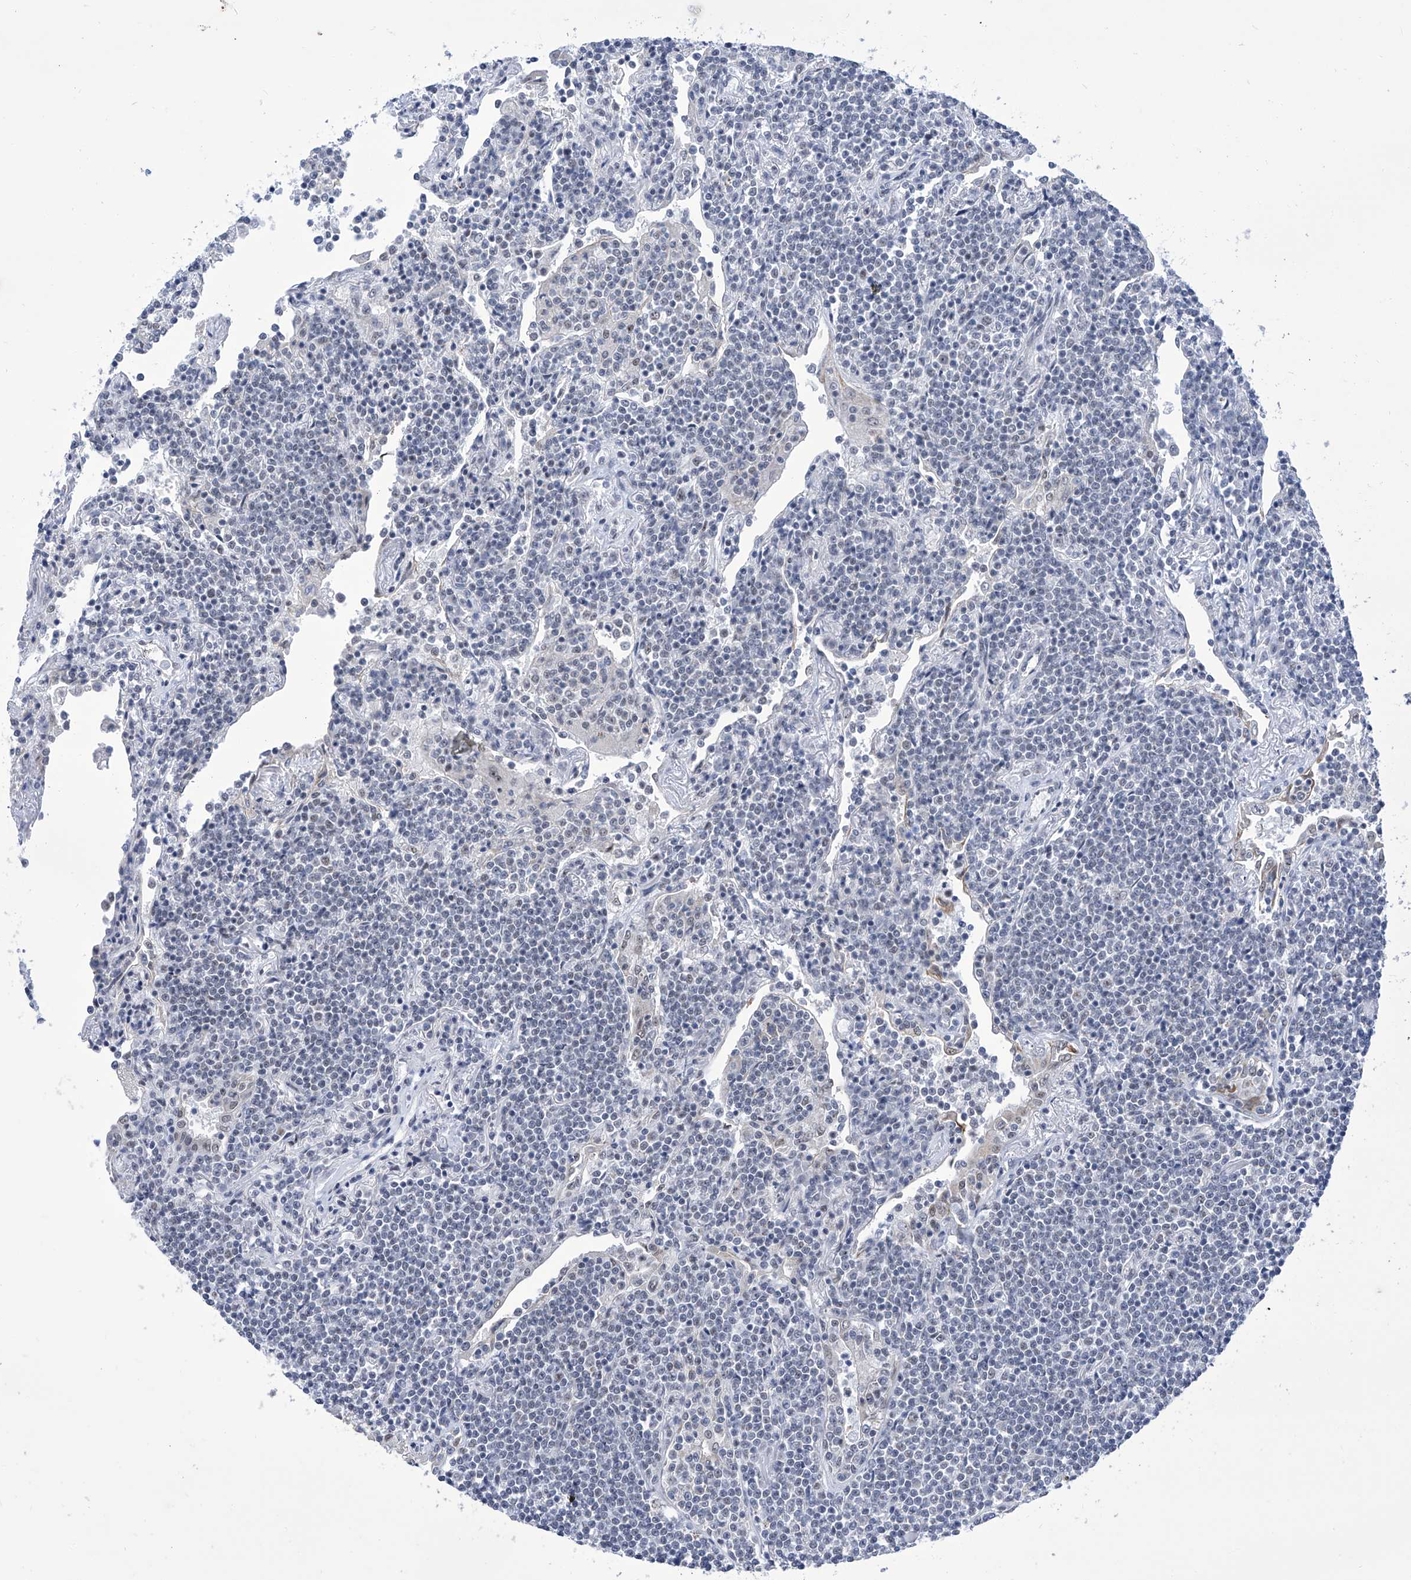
{"staining": {"intensity": "negative", "quantity": "none", "location": "none"}, "tissue": "lymphoma", "cell_type": "Tumor cells", "image_type": "cancer", "snomed": [{"axis": "morphology", "description": "Malignant lymphoma, non-Hodgkin's type, Low grade"}, {"axis": "topography", "description": "Lung"}], "caption": "DAB immunohistochemical staining of human lymphoma displays no significant expression in tumor cells.", "gene": "SART1", "patient": {"sex": "female", "age": 71}}